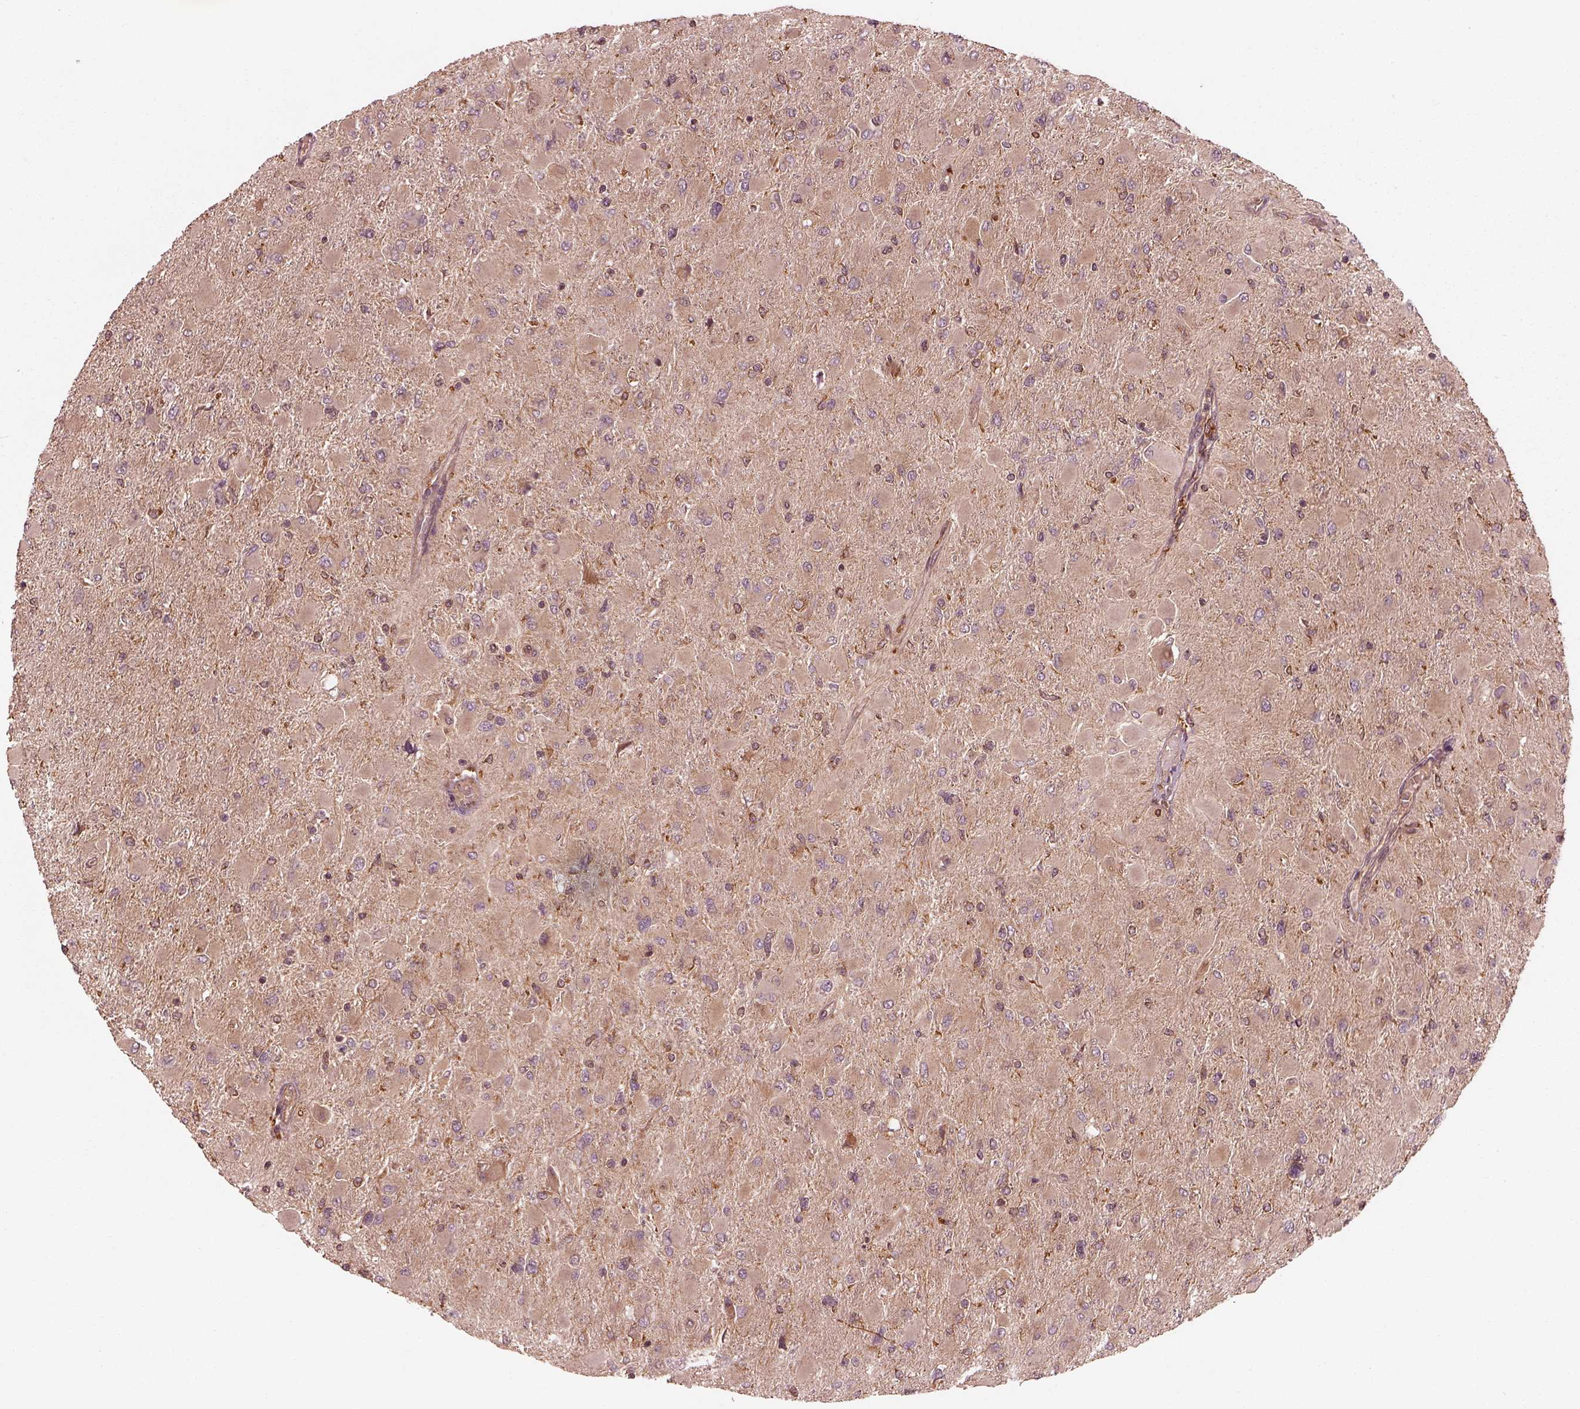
{"staining": {"intensity": "weak", "quantity": ">75%", "location": "cytoplasmic/membranous"}, "tissue": "glioma", "cell_type": "Tumor cells", "image_type": "cancer", "snomed": [{"axis": "morphology", "description": "Glioma, malignant, High grade"}, {"axis": "topography", "description": "Cerebral cortex"}], "caption": "This photomicrograph shows IHC staining of glioma, with low weak cytoplasmic/membranous positivity in about >75% of tumor cells.", "gene": "PIK3R2", "patient": {"sex": "female", "age": 36}}